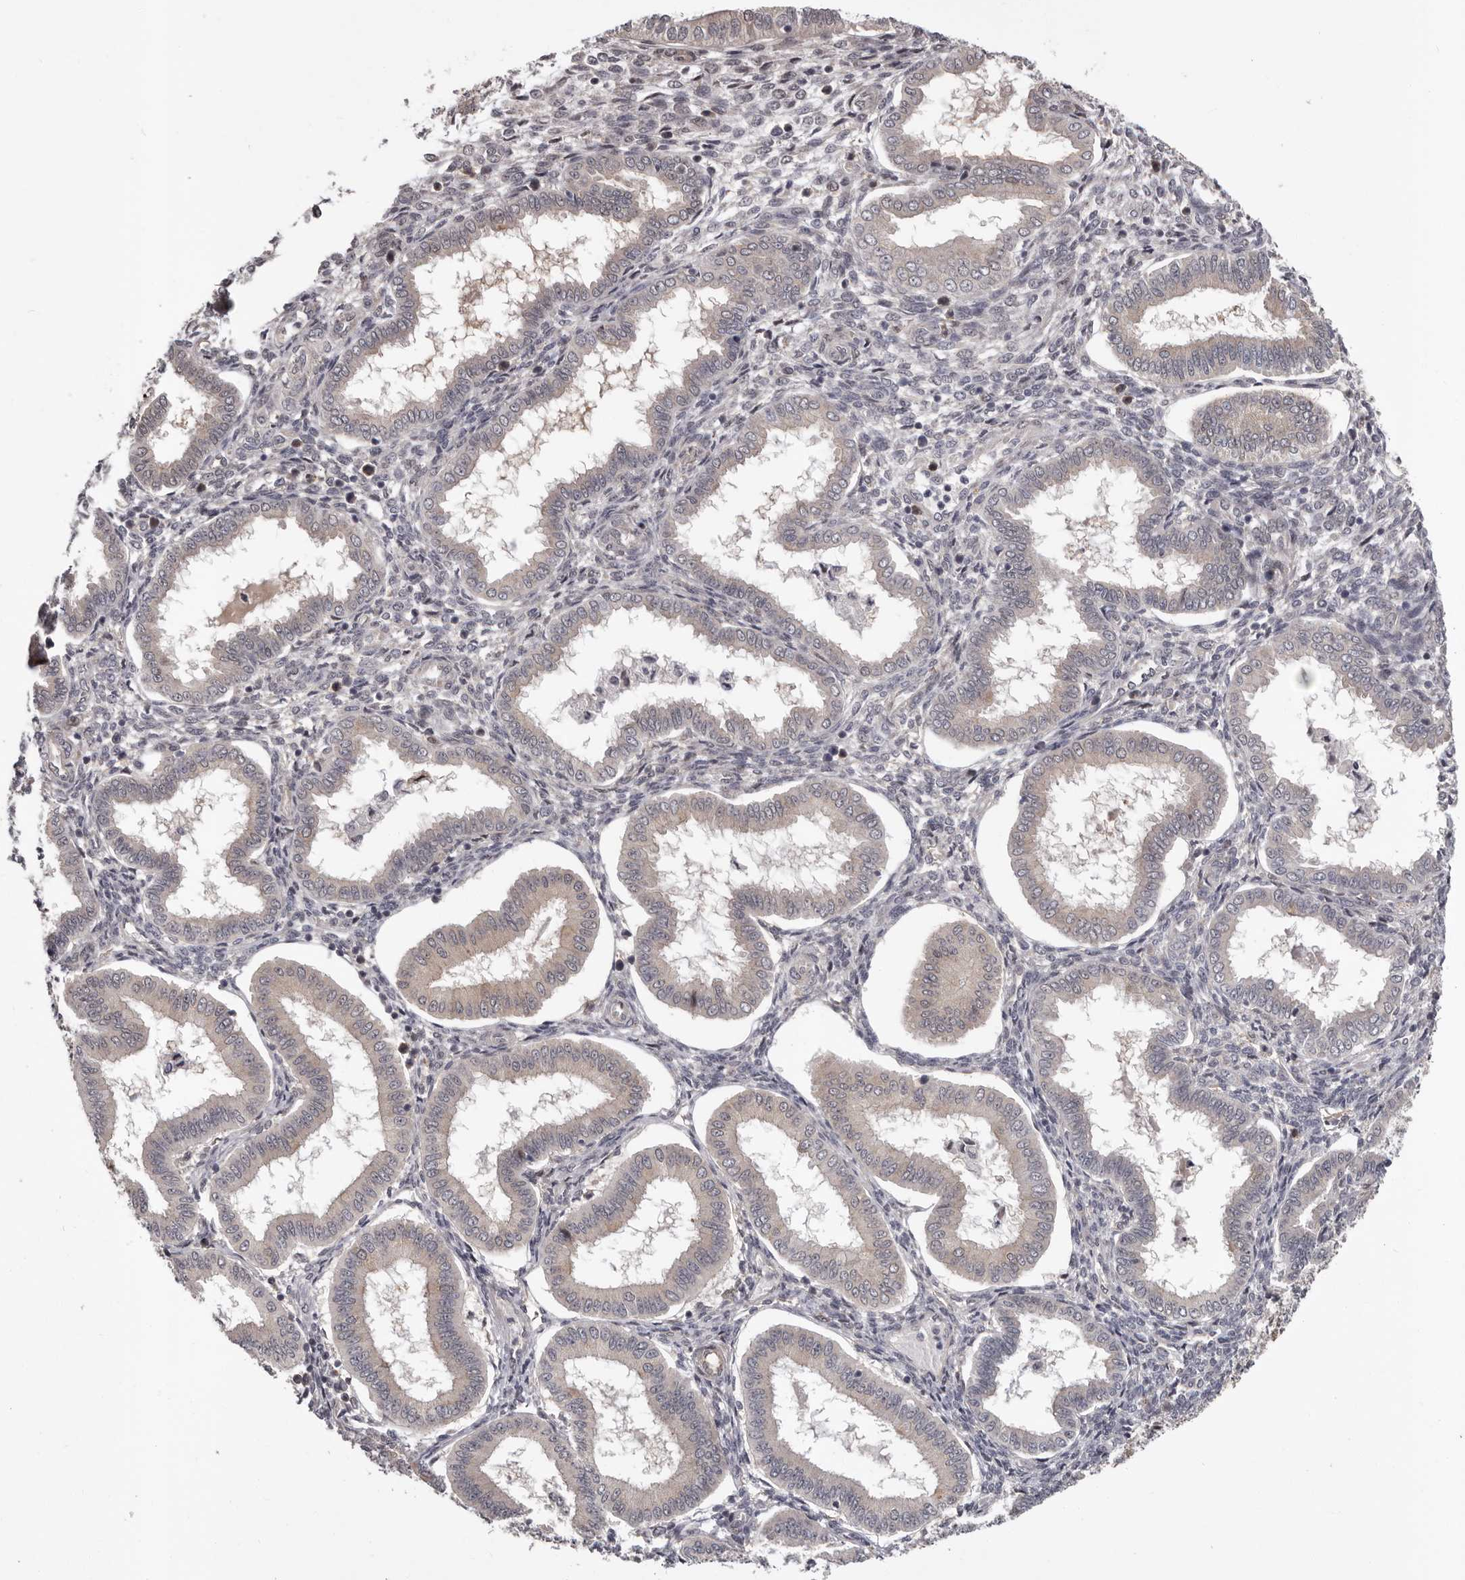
{"staining": {"intensity": "weak", "quantity": "<25%", "location": "cytoplasmic/membranous,nuclear"}, "tissue": "endometrium", "cell_type": "Cells in endometrial stroma", "image_type": "normal", "snomed": [{"axis": "morphology", "description": "Normal tissue, NOS"}, {"axis": "topography", "description": "Endometrium"}], "caption": "Human endometrium stained for a protein using immunohistochemistry (IHC) reveals no positivity in cells in endometrial stroma.", "gene": "MED8", "patient": {"sex": "female", "age": 24}}